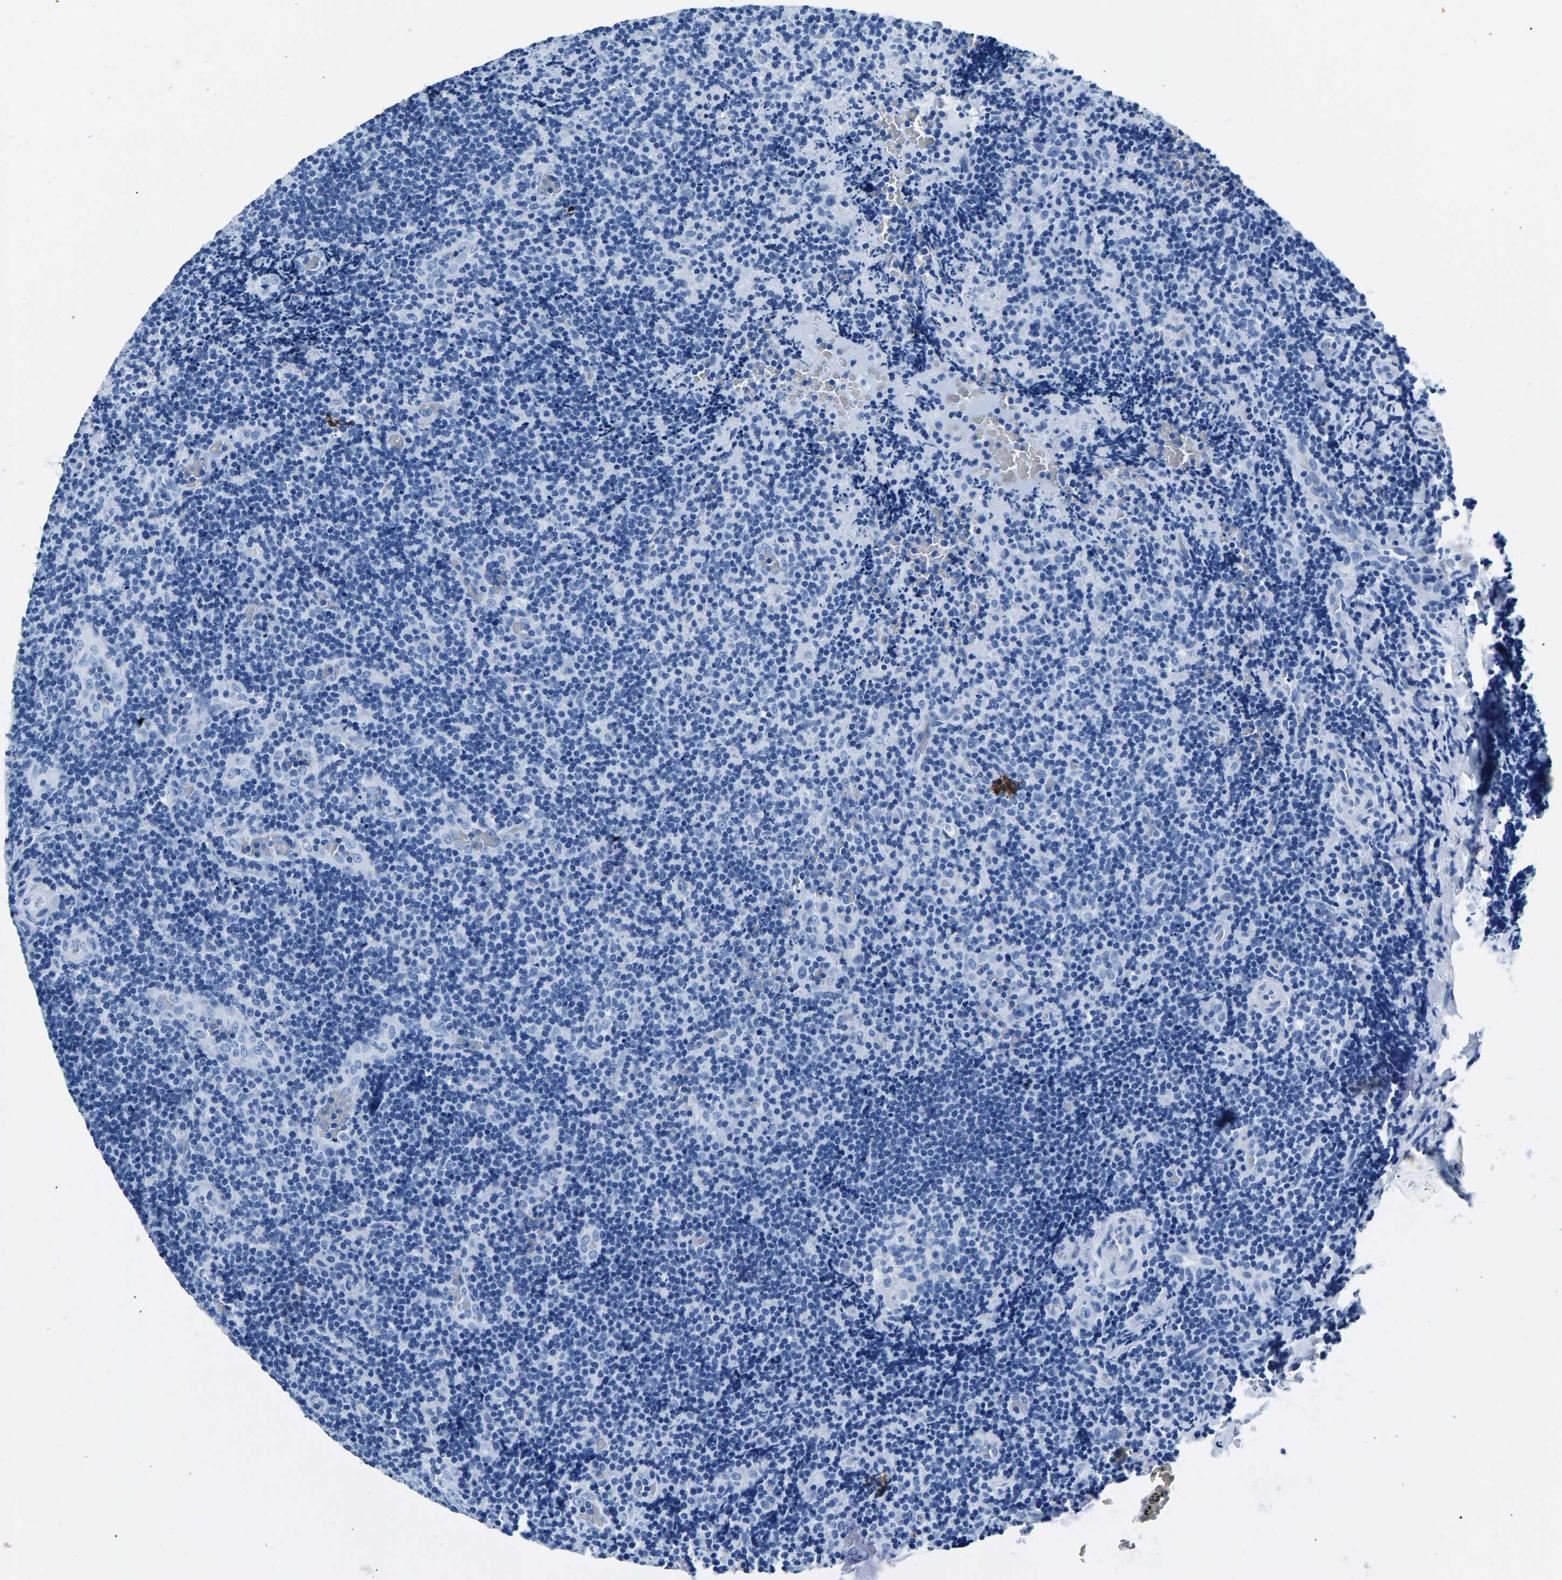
{"staining": {"intensity": "negative", "quantity": "none", "location": "none"}, "tissue": "lymphoma", "cell_type": "Tumor cells", "image_type": "cancer", "snomed": [{"axis": "morphology", "description": "Malignant lymphoma, non-Hodgkin's type, High grade"}, {"axis": "topography", "description": "Tonsil"}], "caption": "Immunohistochemistry (IHC) histopathology image of neoplastic tissue: high-grade malignant lymphoma, non-Hodgkin's type stained with DAB reveals no significant protein positivity in tumor cells. (DAB (3,3'-diaminobenzidine) immunohistochemistry, high magnification).", "gene": "CPS1", "patient": {"sex": "female", "age": 36}}